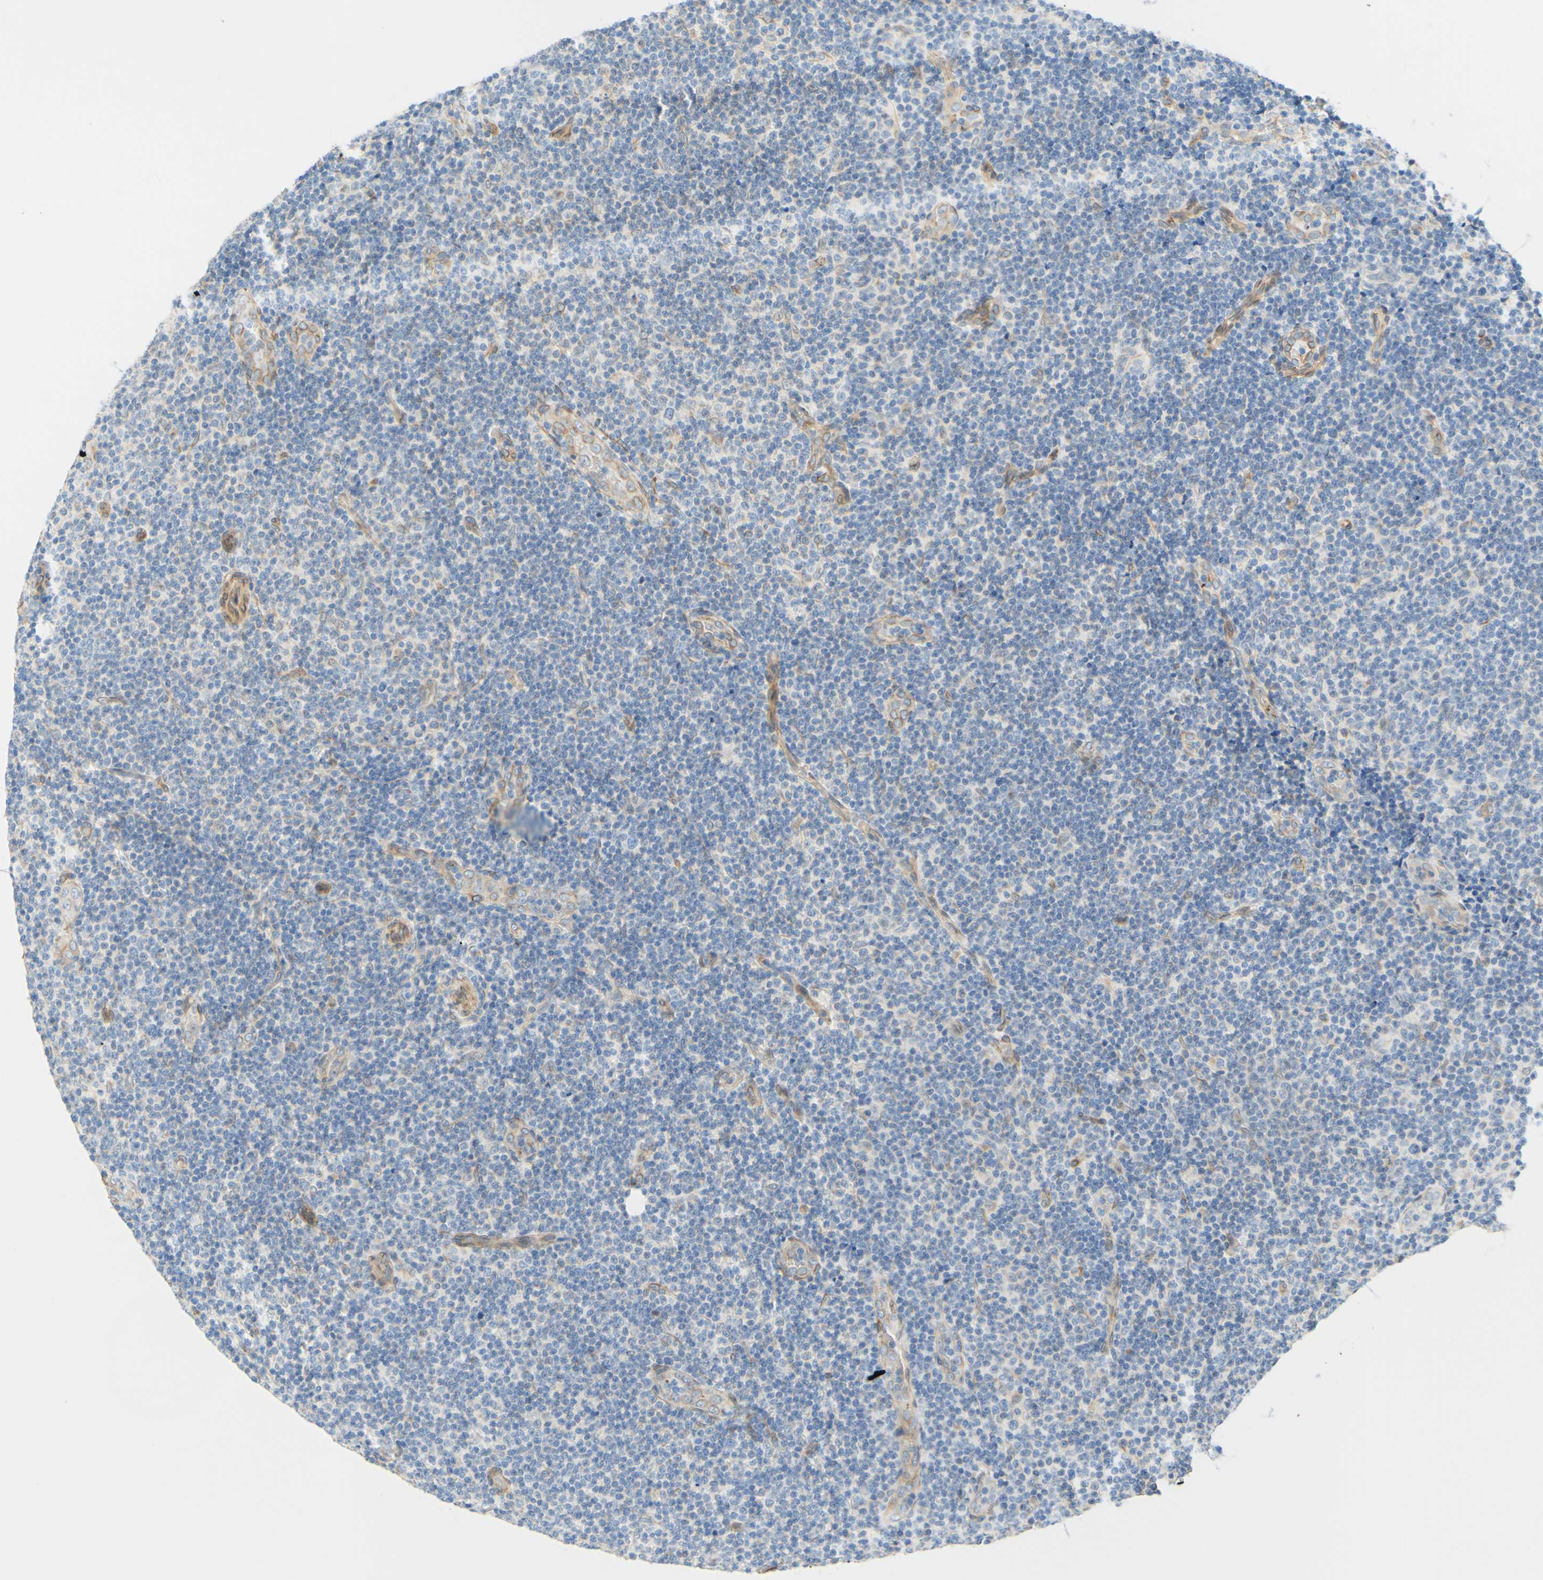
{"staining": {"intensity": "negative", "quantity": "none", "location": "none"}, "tissue": "lymphoma", "cell_type": "Tumor cells", "image_type": "cancer", "snomed": [{"axis": "morphology", "description": "Malignant lymphoma, non-Hodgkin's type, Low grade"}, {"axis": "topography", "description": "Lymph node"}], "caption": "A photomicrograph of low-grade malignant lymphoma, non-Hodgkin's type stained for a protein shows no brown staining in tumor cells.", "gene": "ENDOD1", "patient": {"sex": "male", "age": 83}}